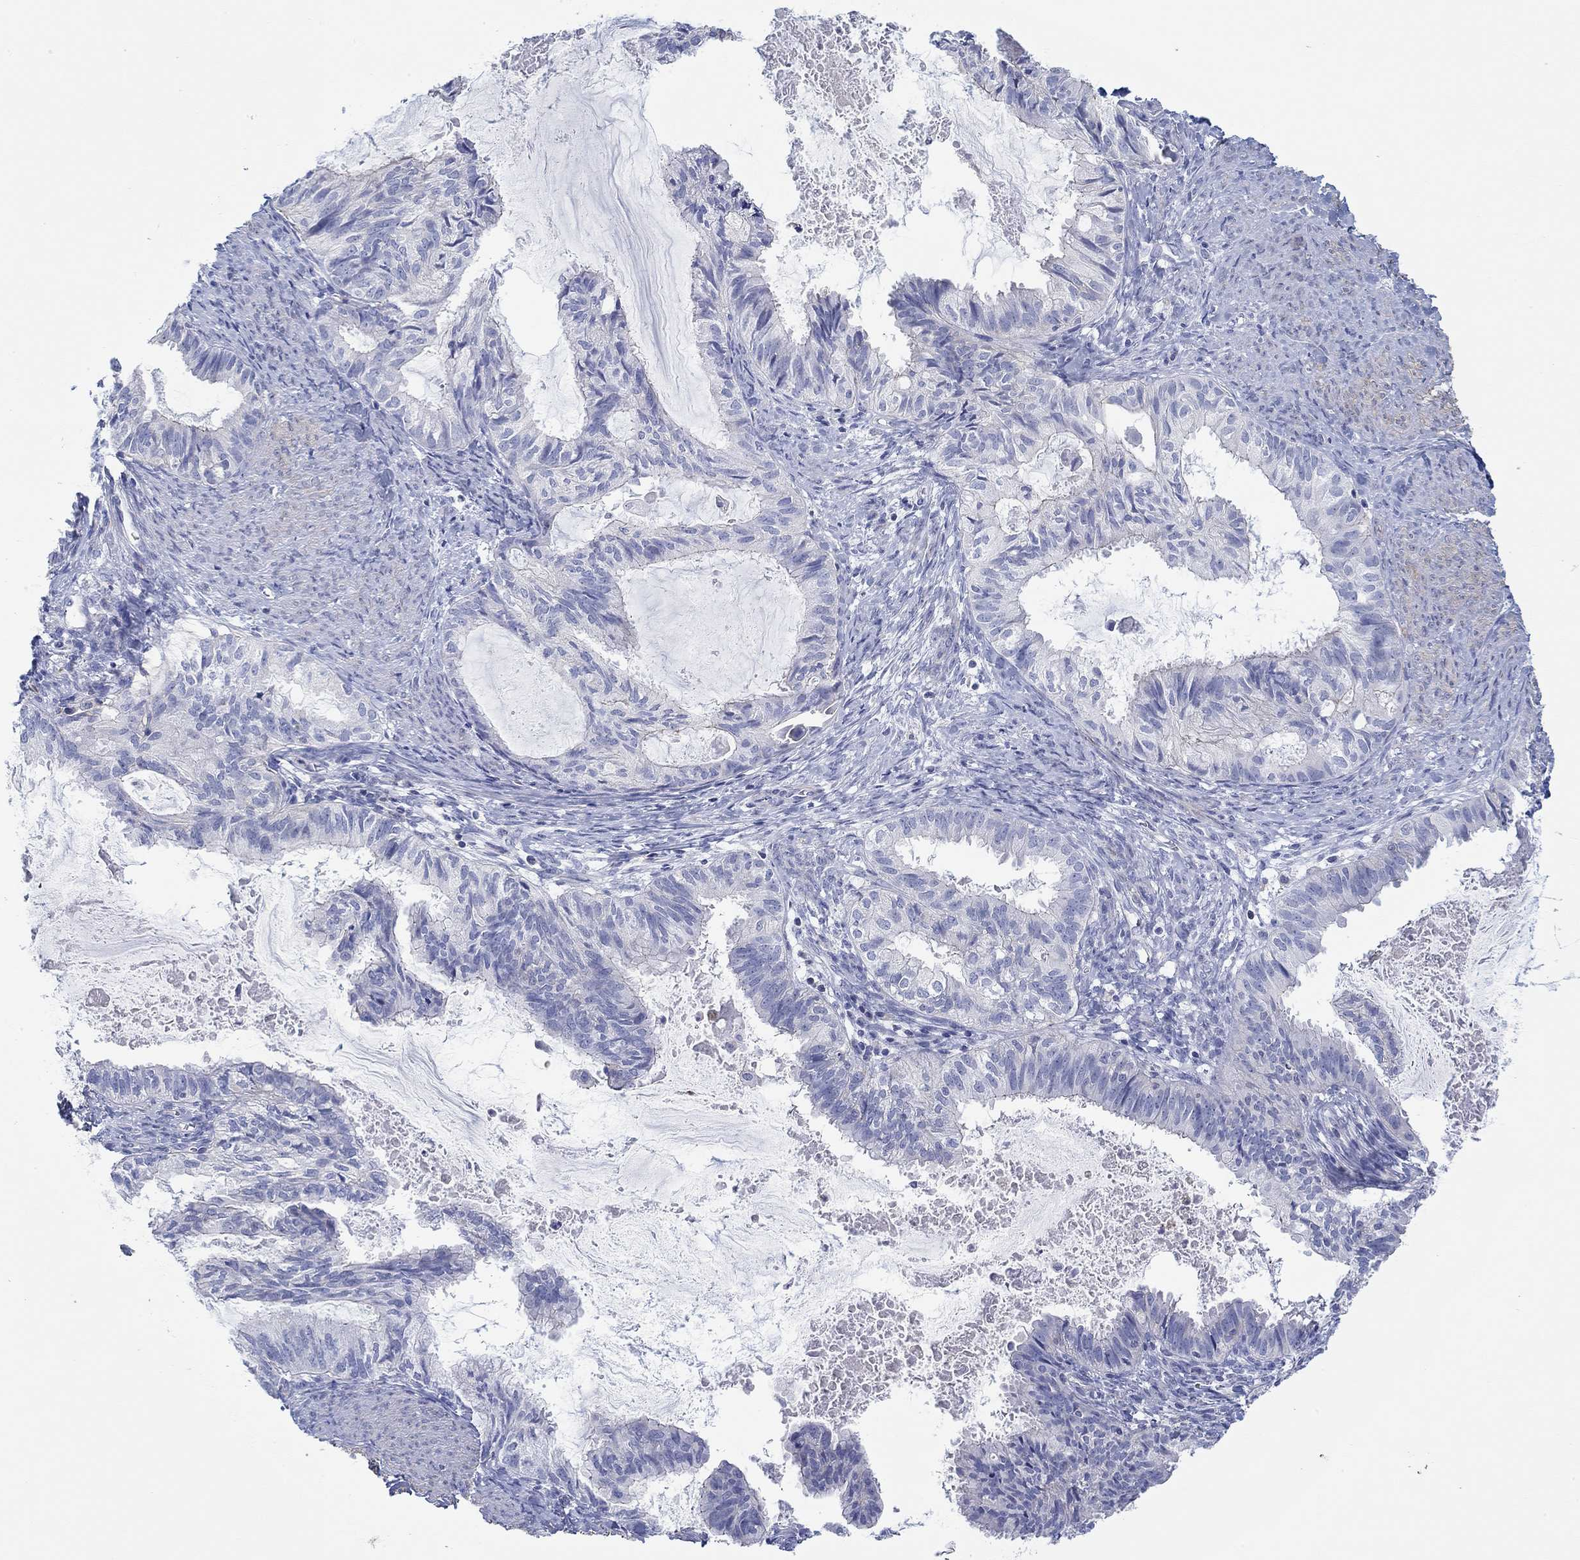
{"staining": {"intensity": "negative", "quantity": "none", "location": "none"}, "tissue": "endometrial cancer", "cell_type": "Tumor cells", "image_type": "cancer", "snomed": [{"axis": "morphology", "description": "Adenocarcinoma, NOS"}, {"axis": "topography", "description": "Endometrium"}], "caption": "Immunohistochemistry micrograph of endometrial cancer (adenocarcinoma) stained for a protein (brown), which demonstrates no expression in tumor cells.", "gene": "PPIL6", "patient": {"sex": "female", "age": 86}}